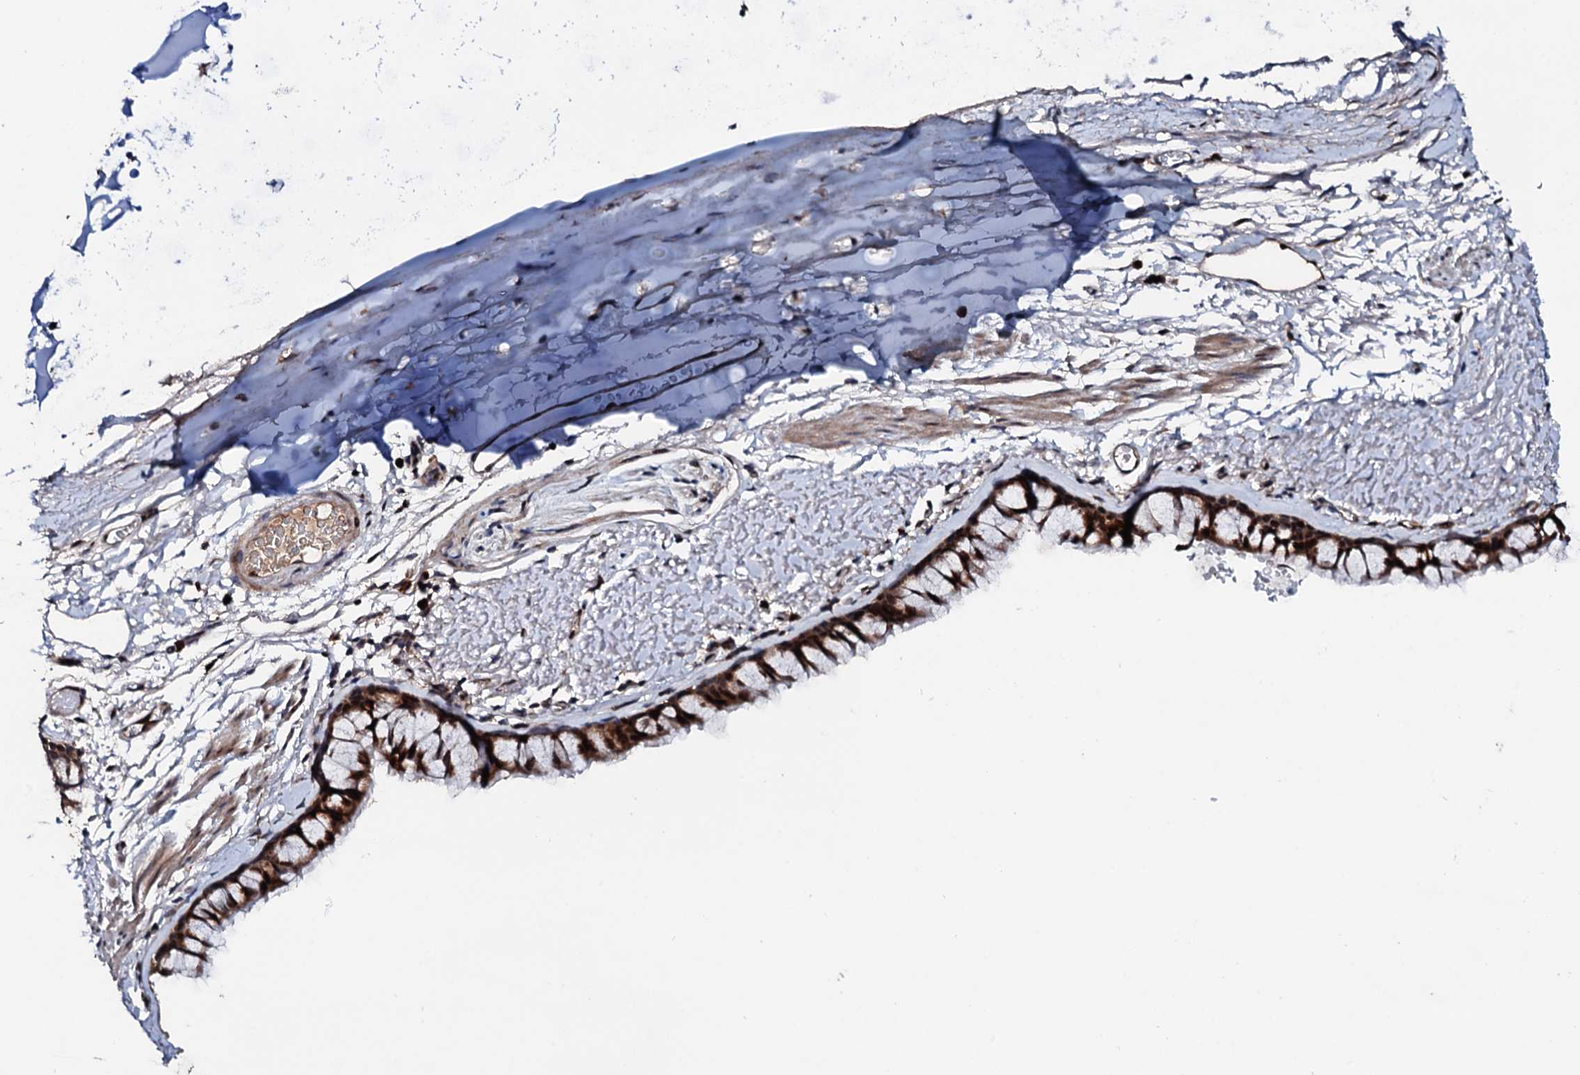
{"staining": {"intensity": "moderate", "quantity": ">75%", "location": "cytoplasmic/membranous,nuclear"}, "tissue": "bronchus", "cell_type": "Respiratory epithelial cells", "image_type": "normal", "snomed": [{"axis": "morphology", "description": "Normal tissue, NOS"}, {"axis": "topography", "description": "Bronchus"}], "caption": "An IHC image of benign tissue is shown. Protein staining in brown shows moderate cytoplasmic/membranous,nuclear positivity in bronchus within respiratory epithelial cells.", "gene": "KIF18A", "patient": {"sex": "male", "age": 65}}